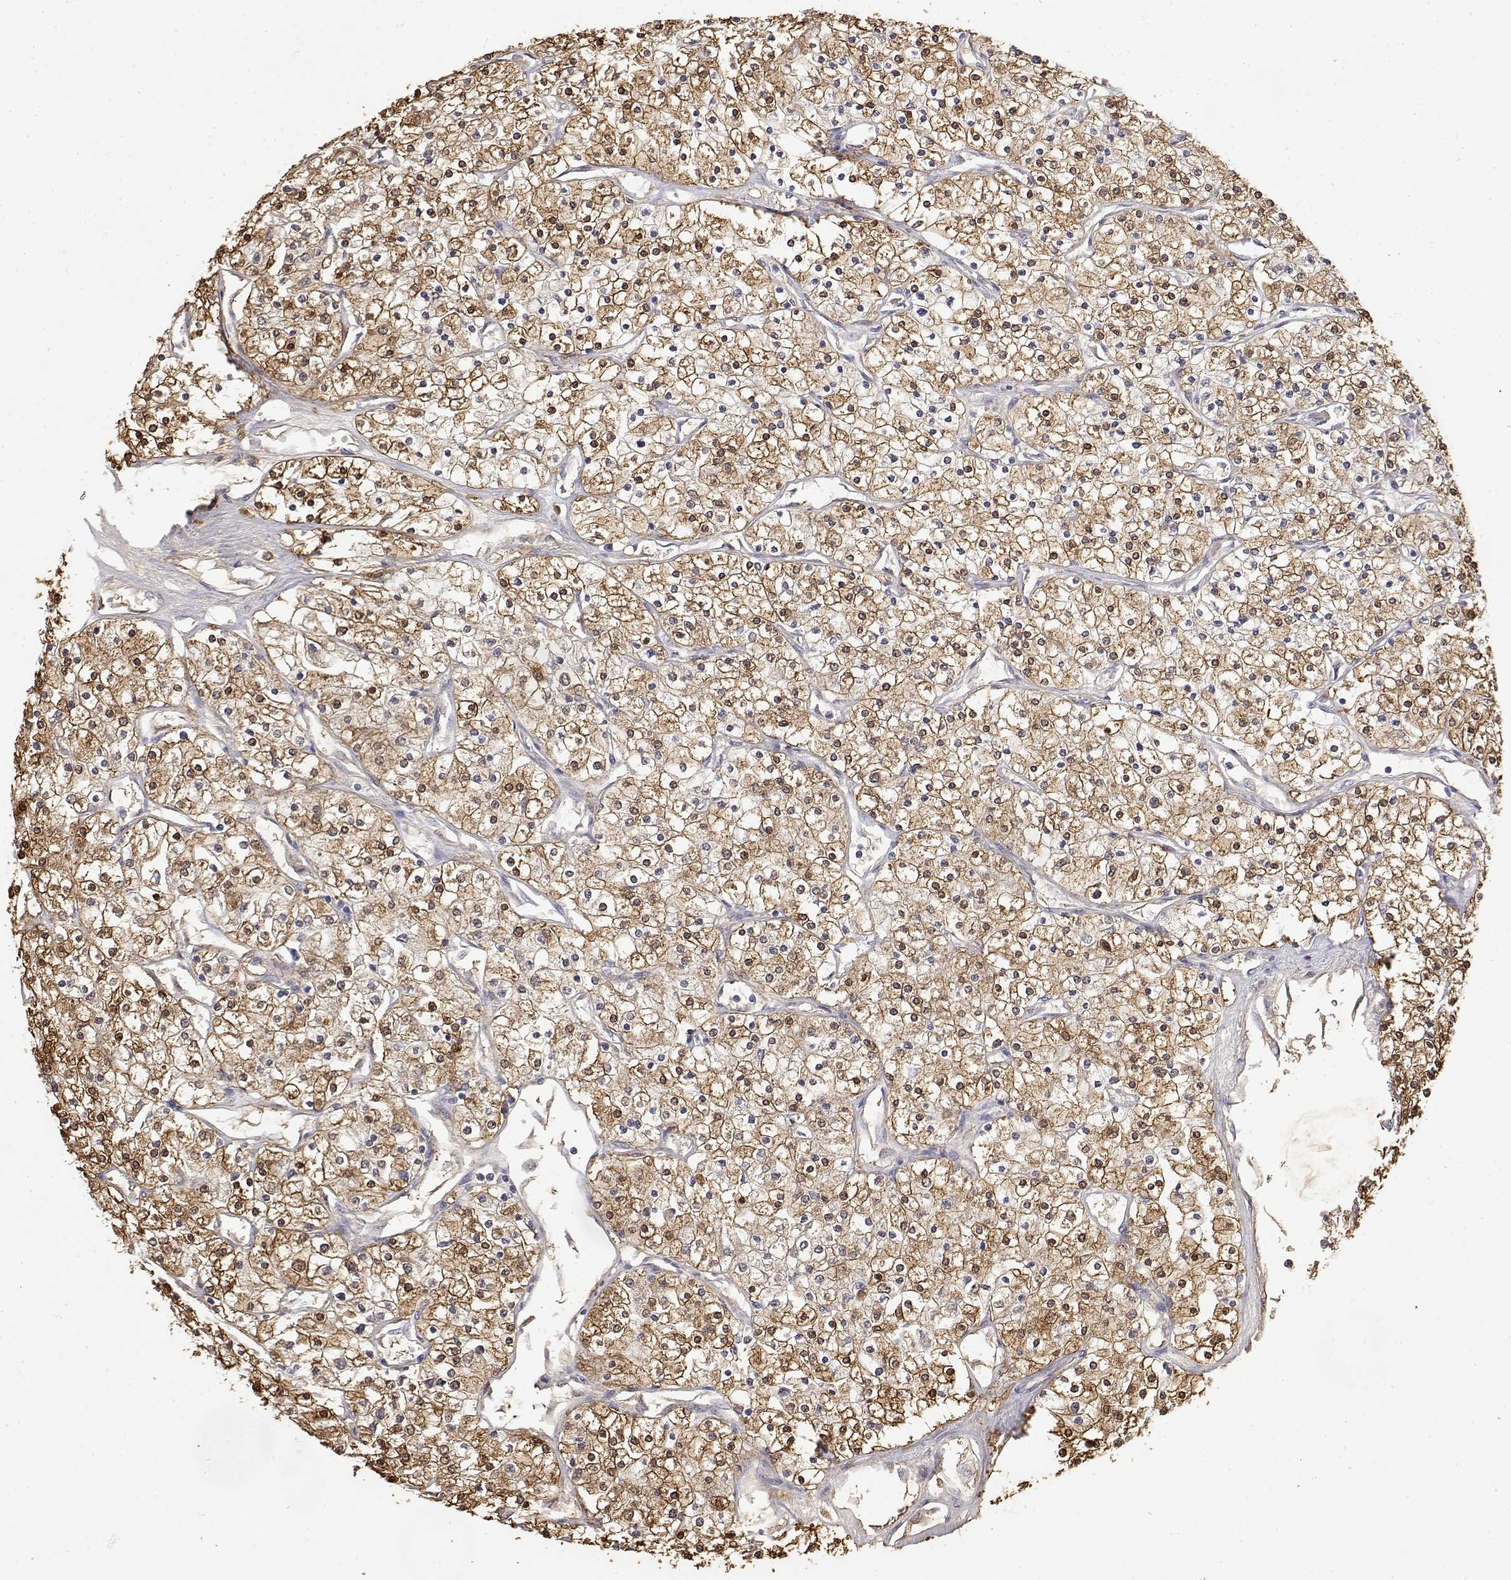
{"staining": {"intensity": "moderate", "quantity": ">75%", "location": "cytoplasmic/membranous,nuclear"}, "tissue": "renal cancer", "cell_type": "Tumor cells", "image_type": "cancer", "snomed": [{"axis": "morphology", "description": "Adenocarcinoma, NOS"}, {"axis": "topography", "description": "Kidney"}], "caption": "An image of human renal adenocarcinoma stained for a protein demonstrates moderate cytoplasmic/membranous and nuclear brown staining in tumor cells.", "gene": "TPI1", "patient": {"sex": "male", "age": 80}}